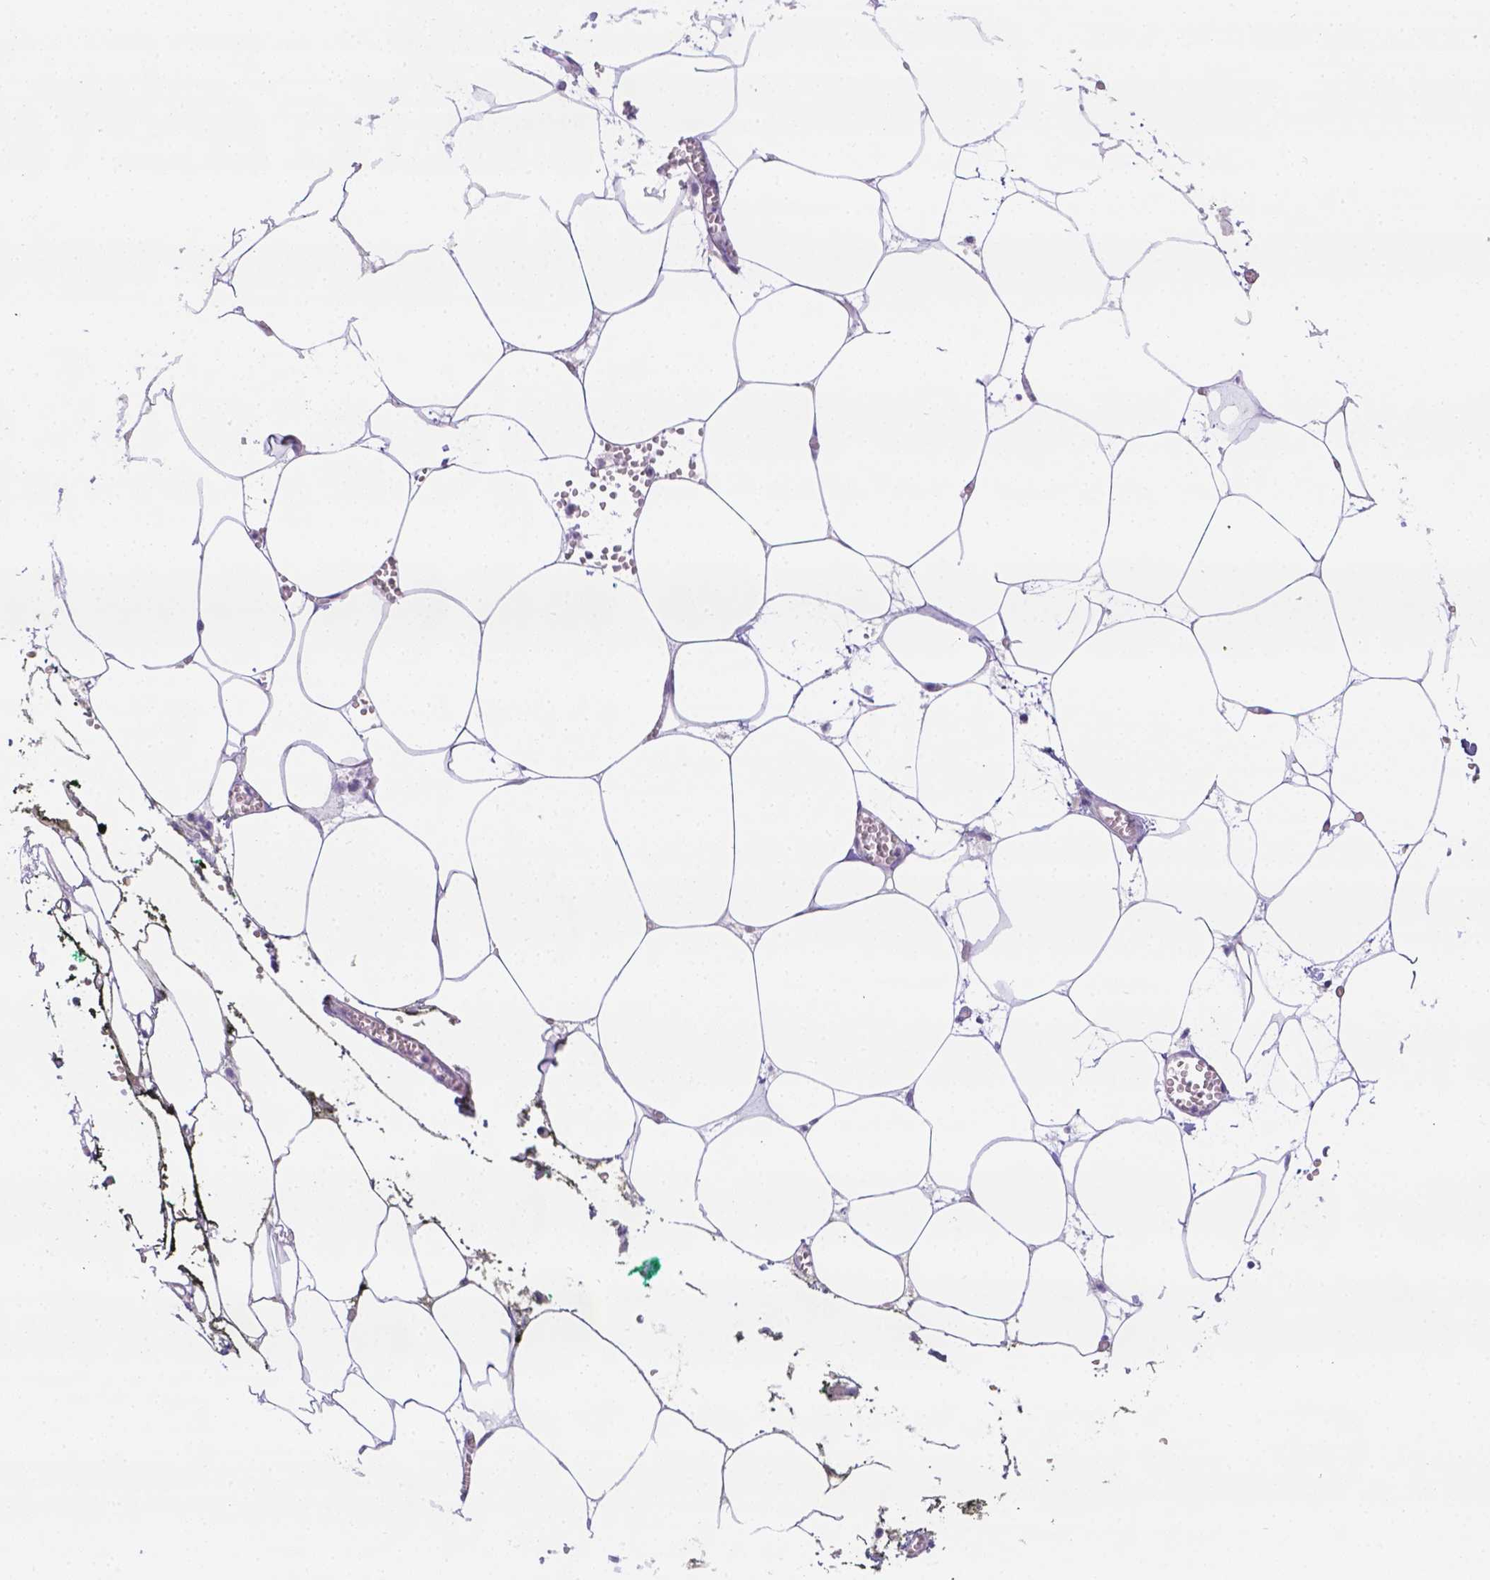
{"staining": {"intensity": "negative", "quantity": "none", "location": "none"}, "tissue": "adipose tissue", "cell_type": "Adipocytes", "image_type": "normal", "snomed": [{"axis": "morphology", "description": "Normal tissue, NOS"}, {"axis": "topography", "description": "Adipose tissue"}, {"axis": "topography", "description": "Pancreas"}, {"axis": "topography", "description": "Peripheral nerve tissue"}], "caption": "Immunohistochemistry photomicrograph of unremarkable adipose tissue: adipose tissue stained with DAB (3,3'-diaminobenzidine) displays no significant protein staining in adipocytes.", "gene": "CD96", "patient": {"sex": "female", "age": 58}}